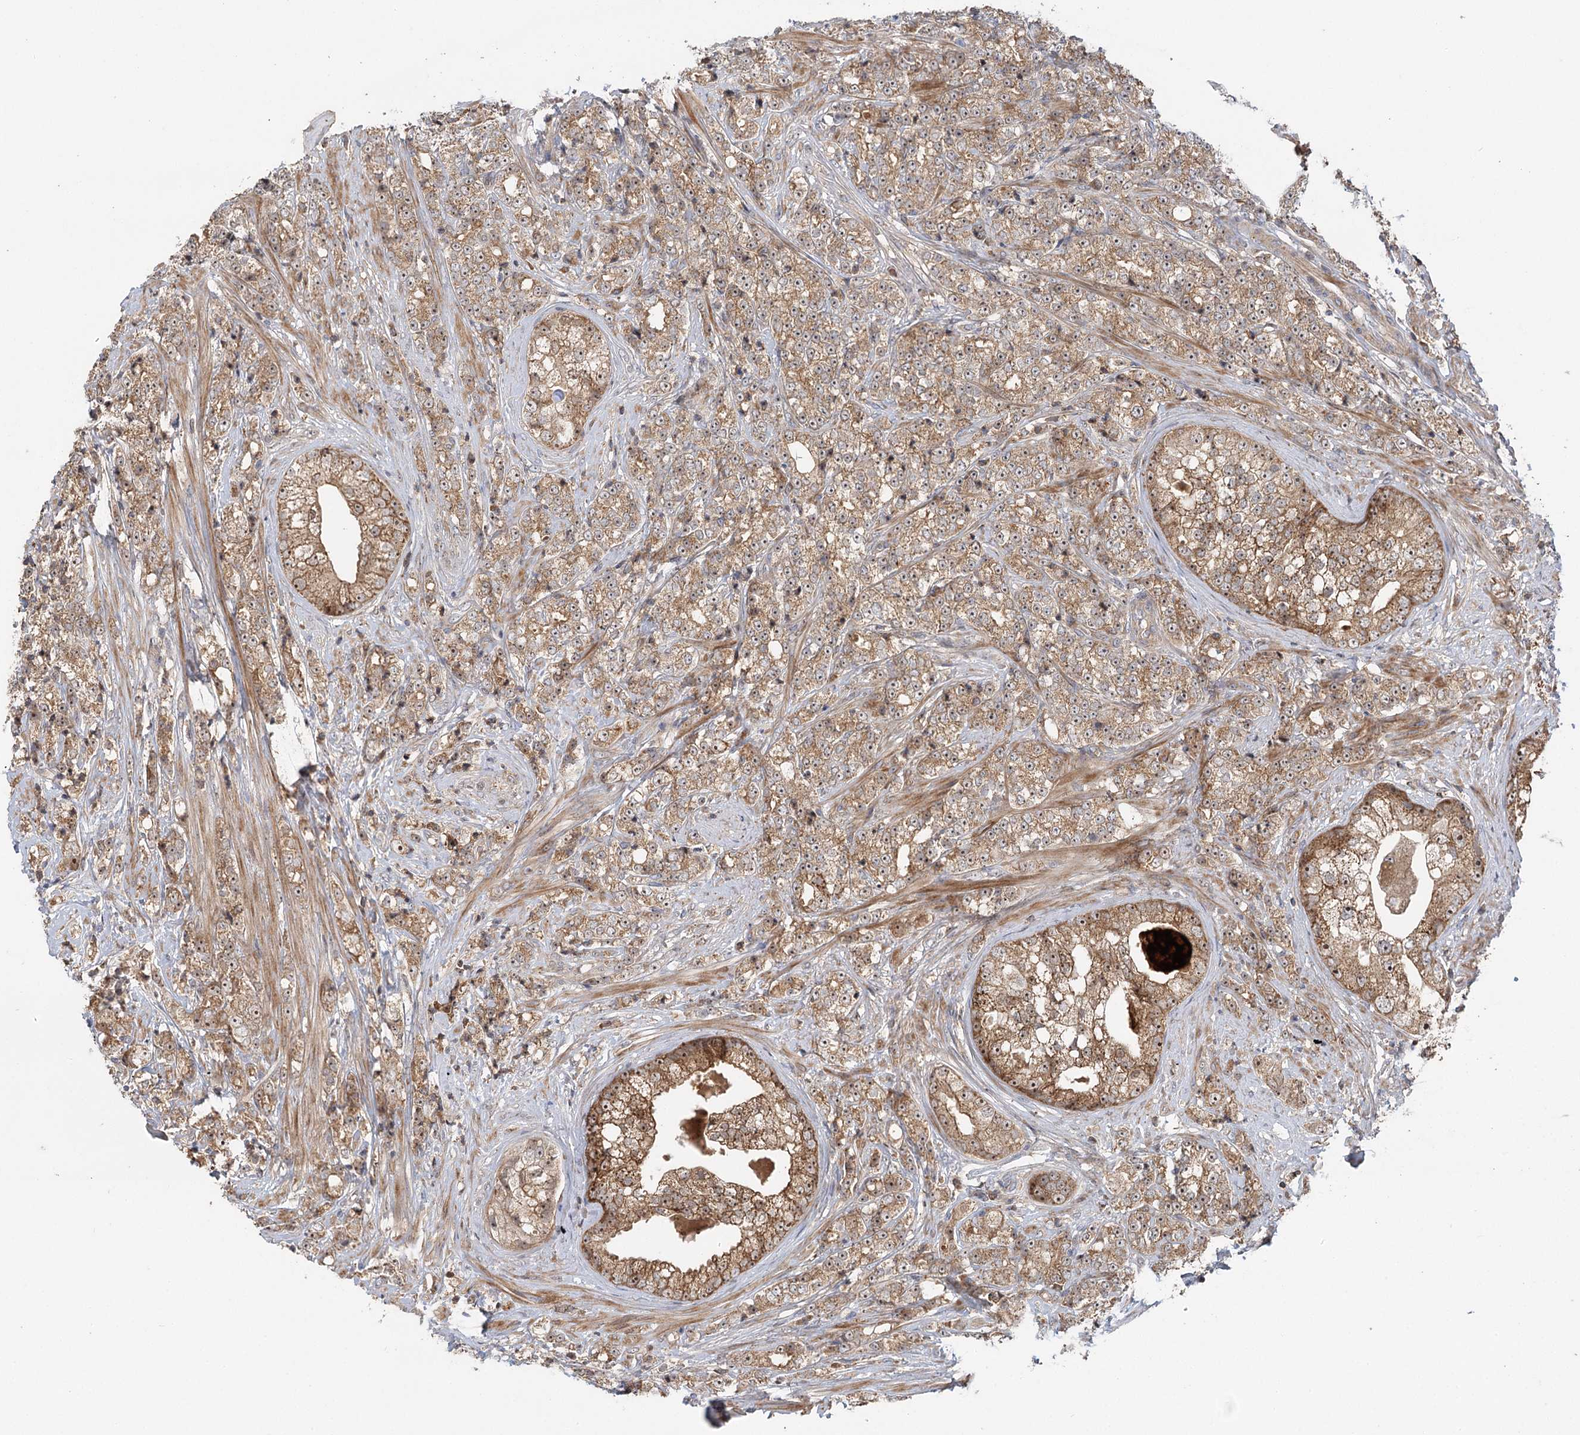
{"staining": {"intensity": "strong", "quantity": "25%-75%", "location": "cytoplasmic/membranous,nuclear"}, "tissue": "prostate cancer", "cell_type": "Tumor cells", "image_type": "cancer", "snomed": [{"axis": "morphology", "description": "Adenocarcinoma, High grade"}, {"axis": "topography", "description": "Prostate"}], "caption": "DAB (3,3'-diaminobenzidine) immunohistochemical staining of prostate cancer reveals strong cytoplasmic/membranous and nuclear protein positivity in approximately 25%-75% of tumor cells.", "gene": "RAPGEF6", "patient": {"sex": "male", "age": 69}}